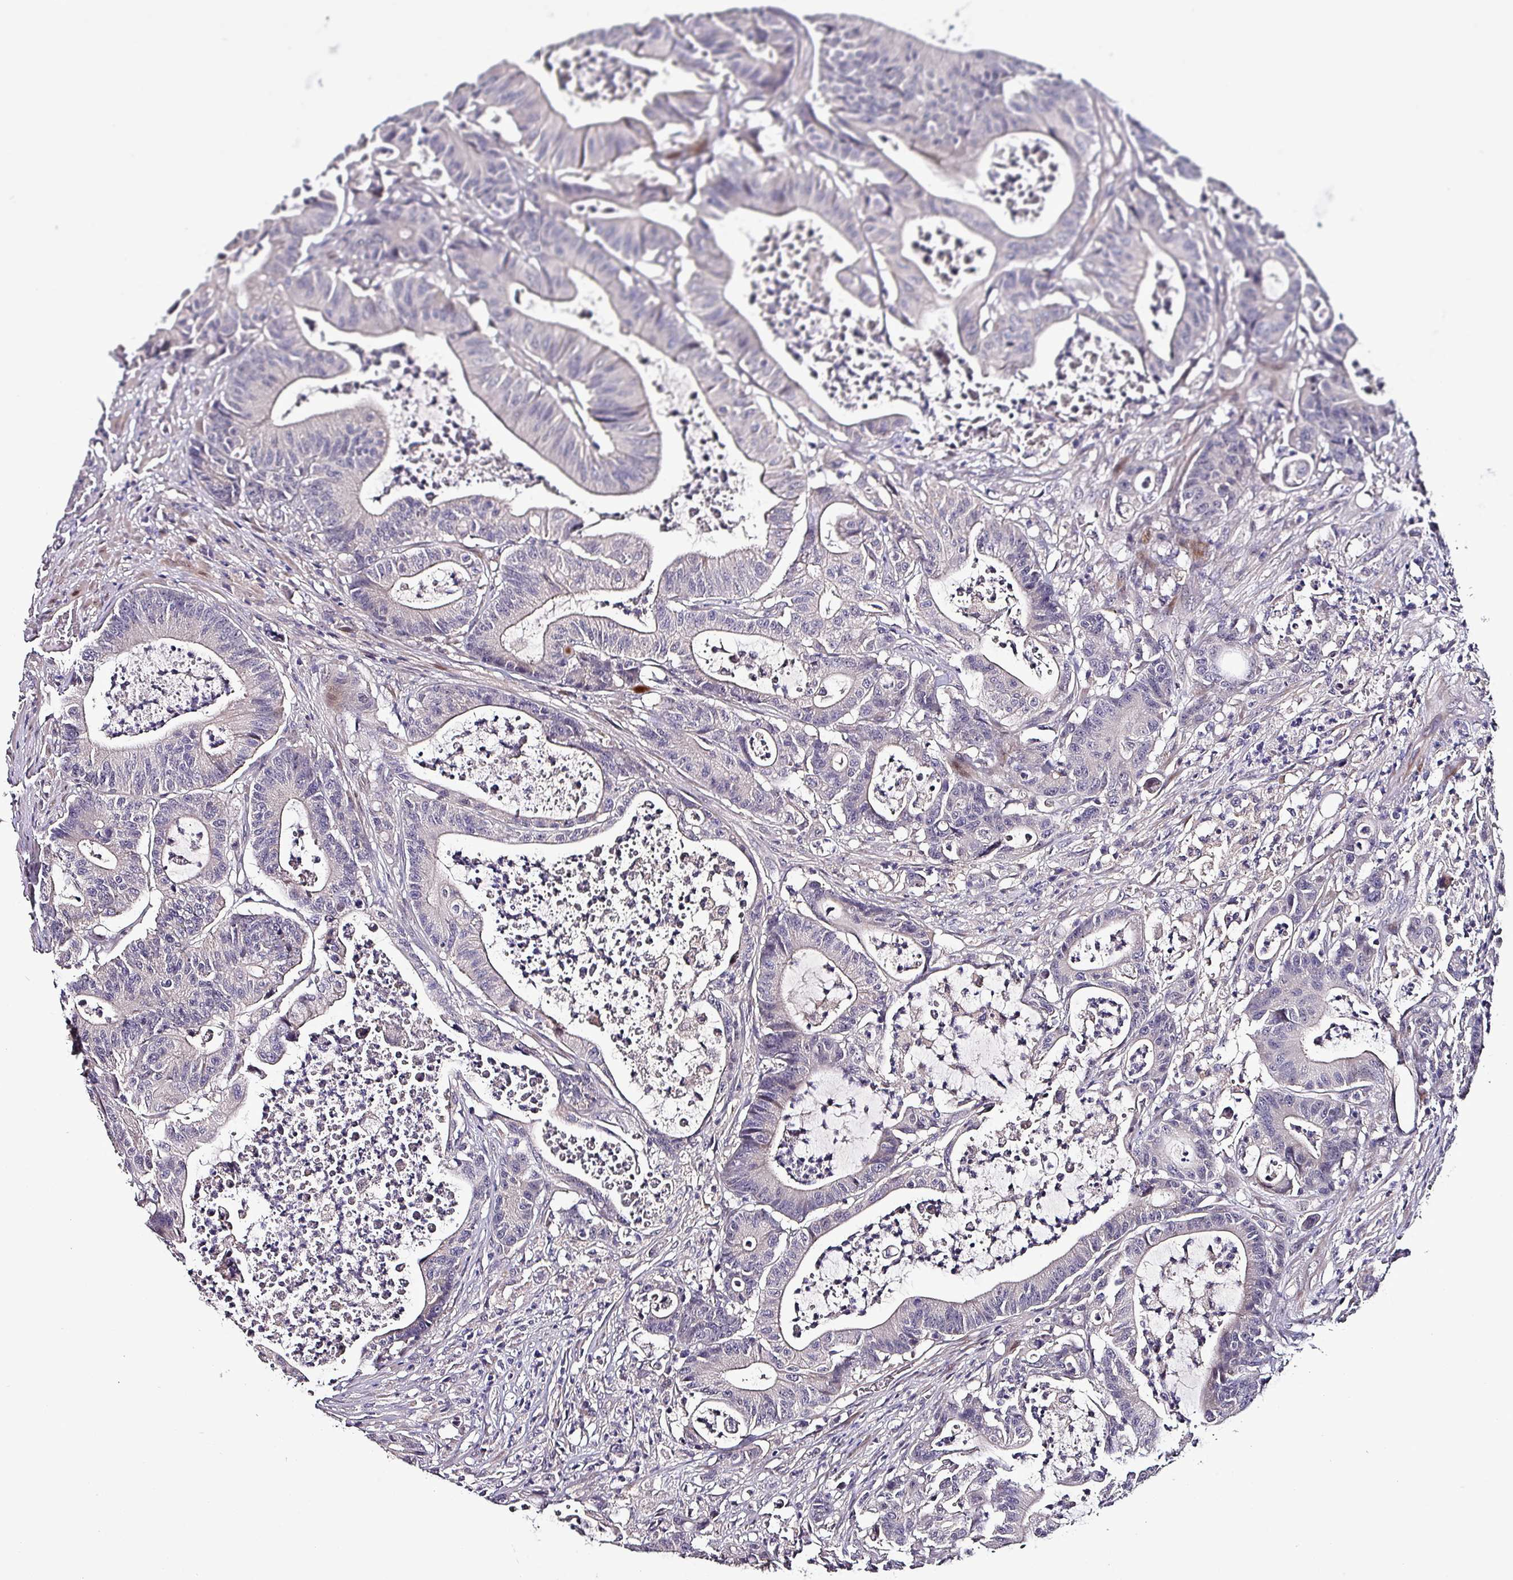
{"staining": {"intensity": "negative", "quantity": "none", "location": "none"}, "tissue": "colorectal cancer", "cell_type": "Tumor cells", "image_type": "cancer", "snomed": [{"axis": "morphology", "description": "Adenocarcinoma, NOS"}, {"axis": "topography", "description": "Colon"}], "caption": "Photomicrograph shows no significant protein positivity in tumor cells of colorectal cancer (adenocarcinoma).", "gene": "GRAPL", "patient": {"sex": "female", "age": 84}}